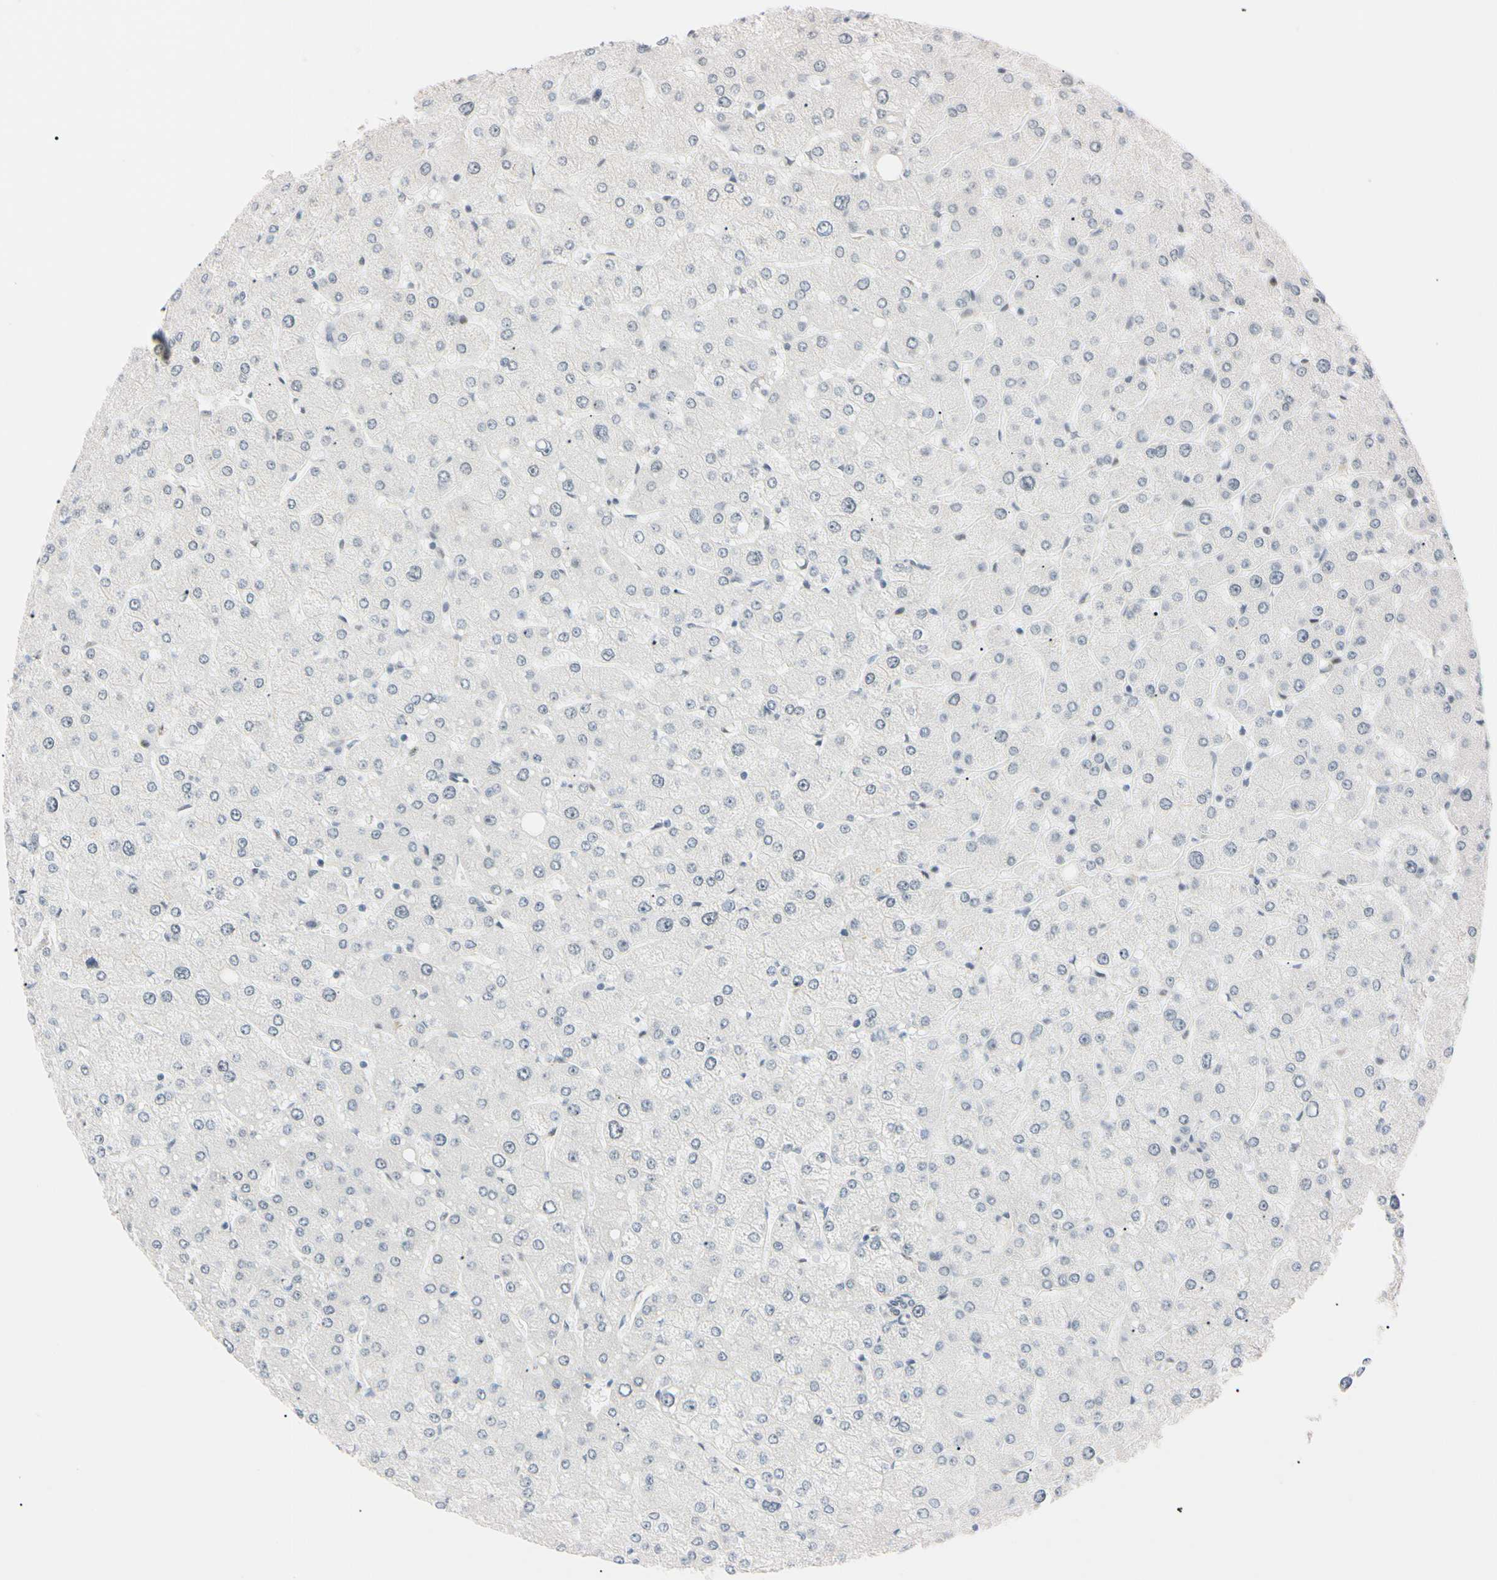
{"staining": {"intensity": "negative", "quantity": "none", "location": "none"}, "tissue": "liver", "cell_type": "Cholangiocytes", "image_type": "normal", "snomed": [{"axis": "morphology", "description": "Normal tissue, NOS"}, {"axis": "topography", "description": "Liver"}], "caption": "Photomicrograph shows no significant protein staining in cholangiocytes of normal liver.", "gene": "ZNF134", "patient": {"sex": "male", "age": 55}}